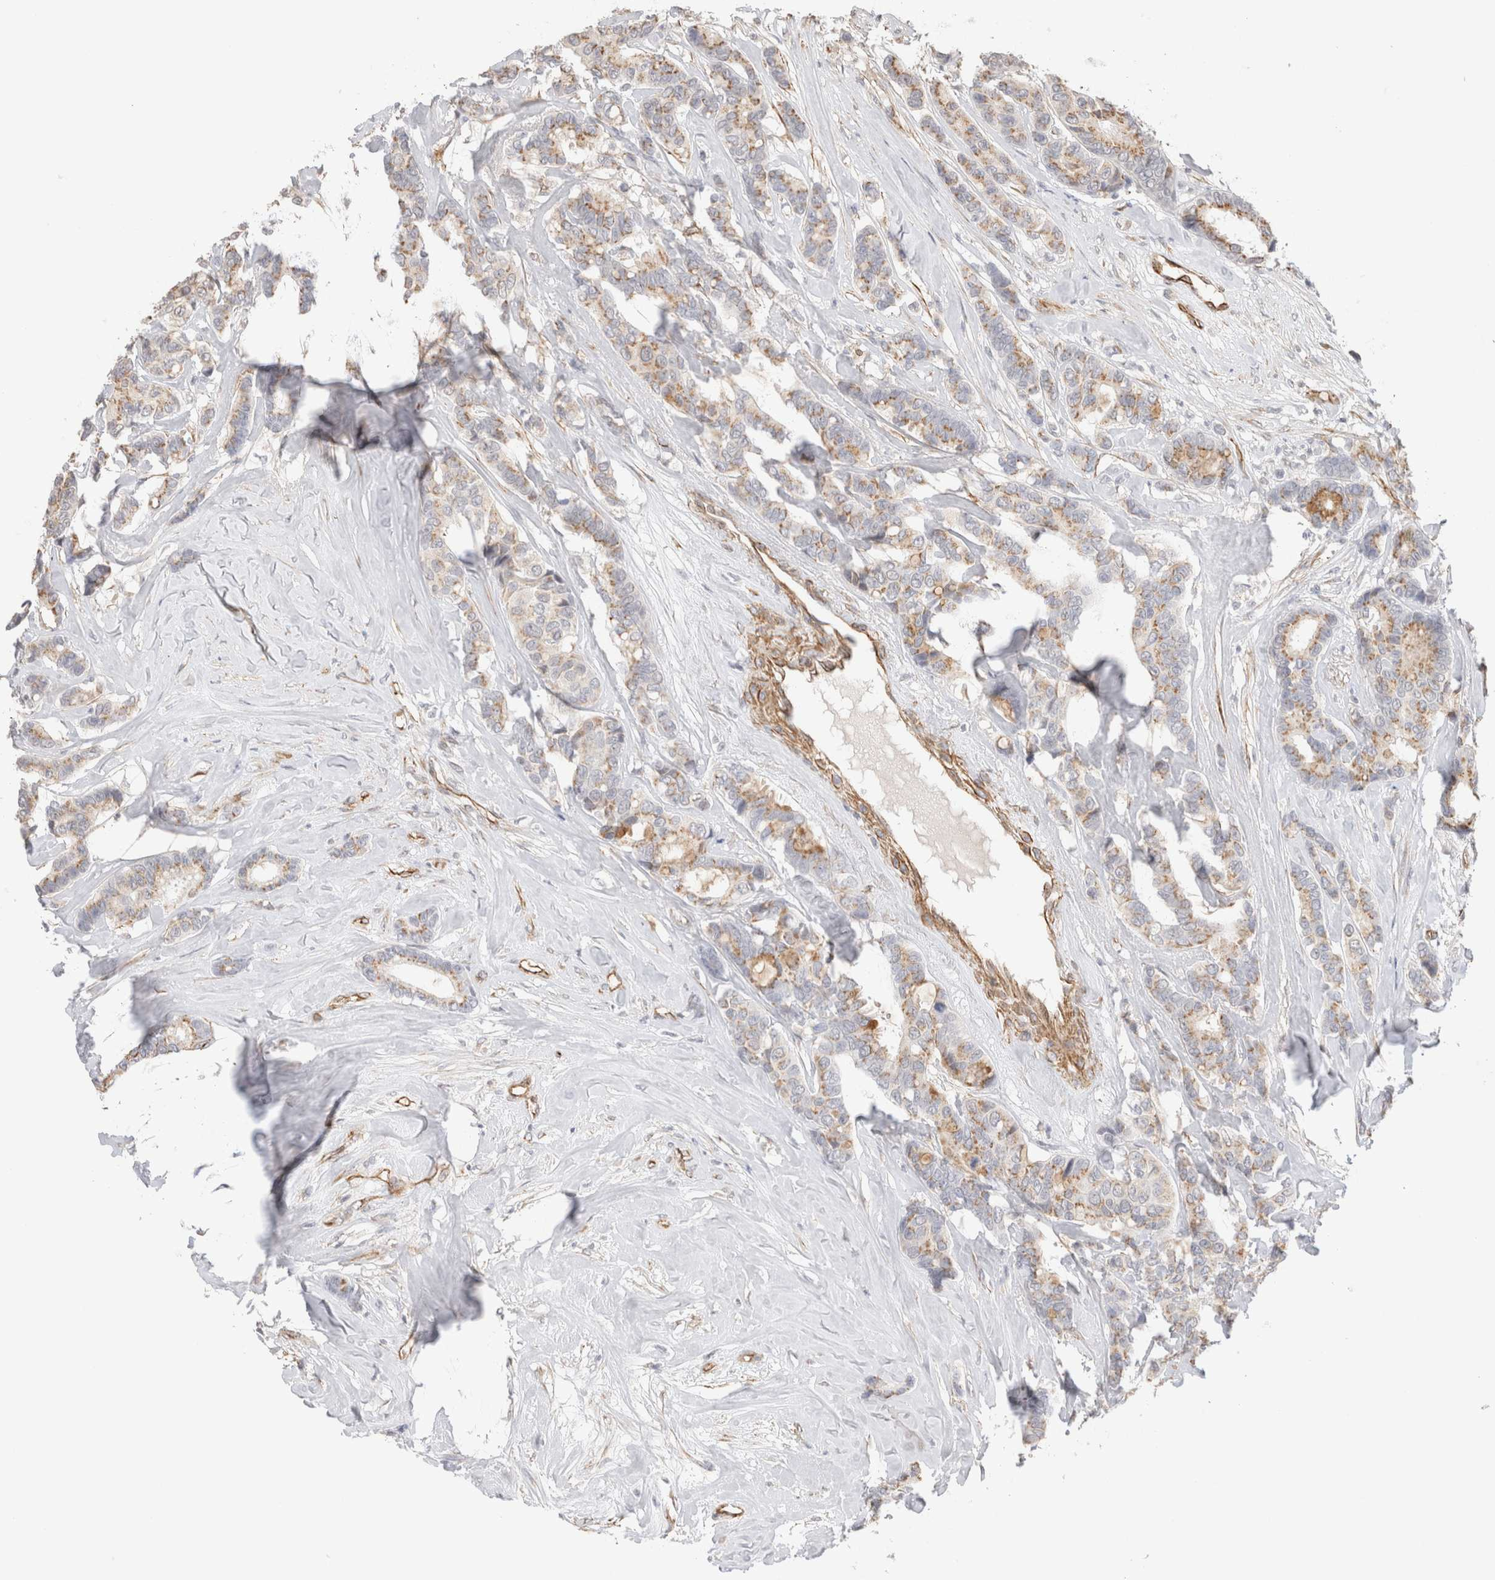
{"staining": {"intensity": "moderate", "quantity": ">75%", "location": "cytoplasmic/membranous"}, "tissue": "breast cancer", "cell_type": "Tumor cells", "image_type": "cancer", "snomed": [{"axis": "morphology", "description": "Duct carcinoma"}, {"axis": "topography", "description": "Breast"}], "caption": "About >75% of tumor cells in breast cancer (infiltrating ductal carcinoma) exhibit moderate cytoplasmic/membranous protein expression as visualized by brown immunohistochemical staining.", "gene": "CAAP1", "patient": {"sex": "female", "age": 87}}